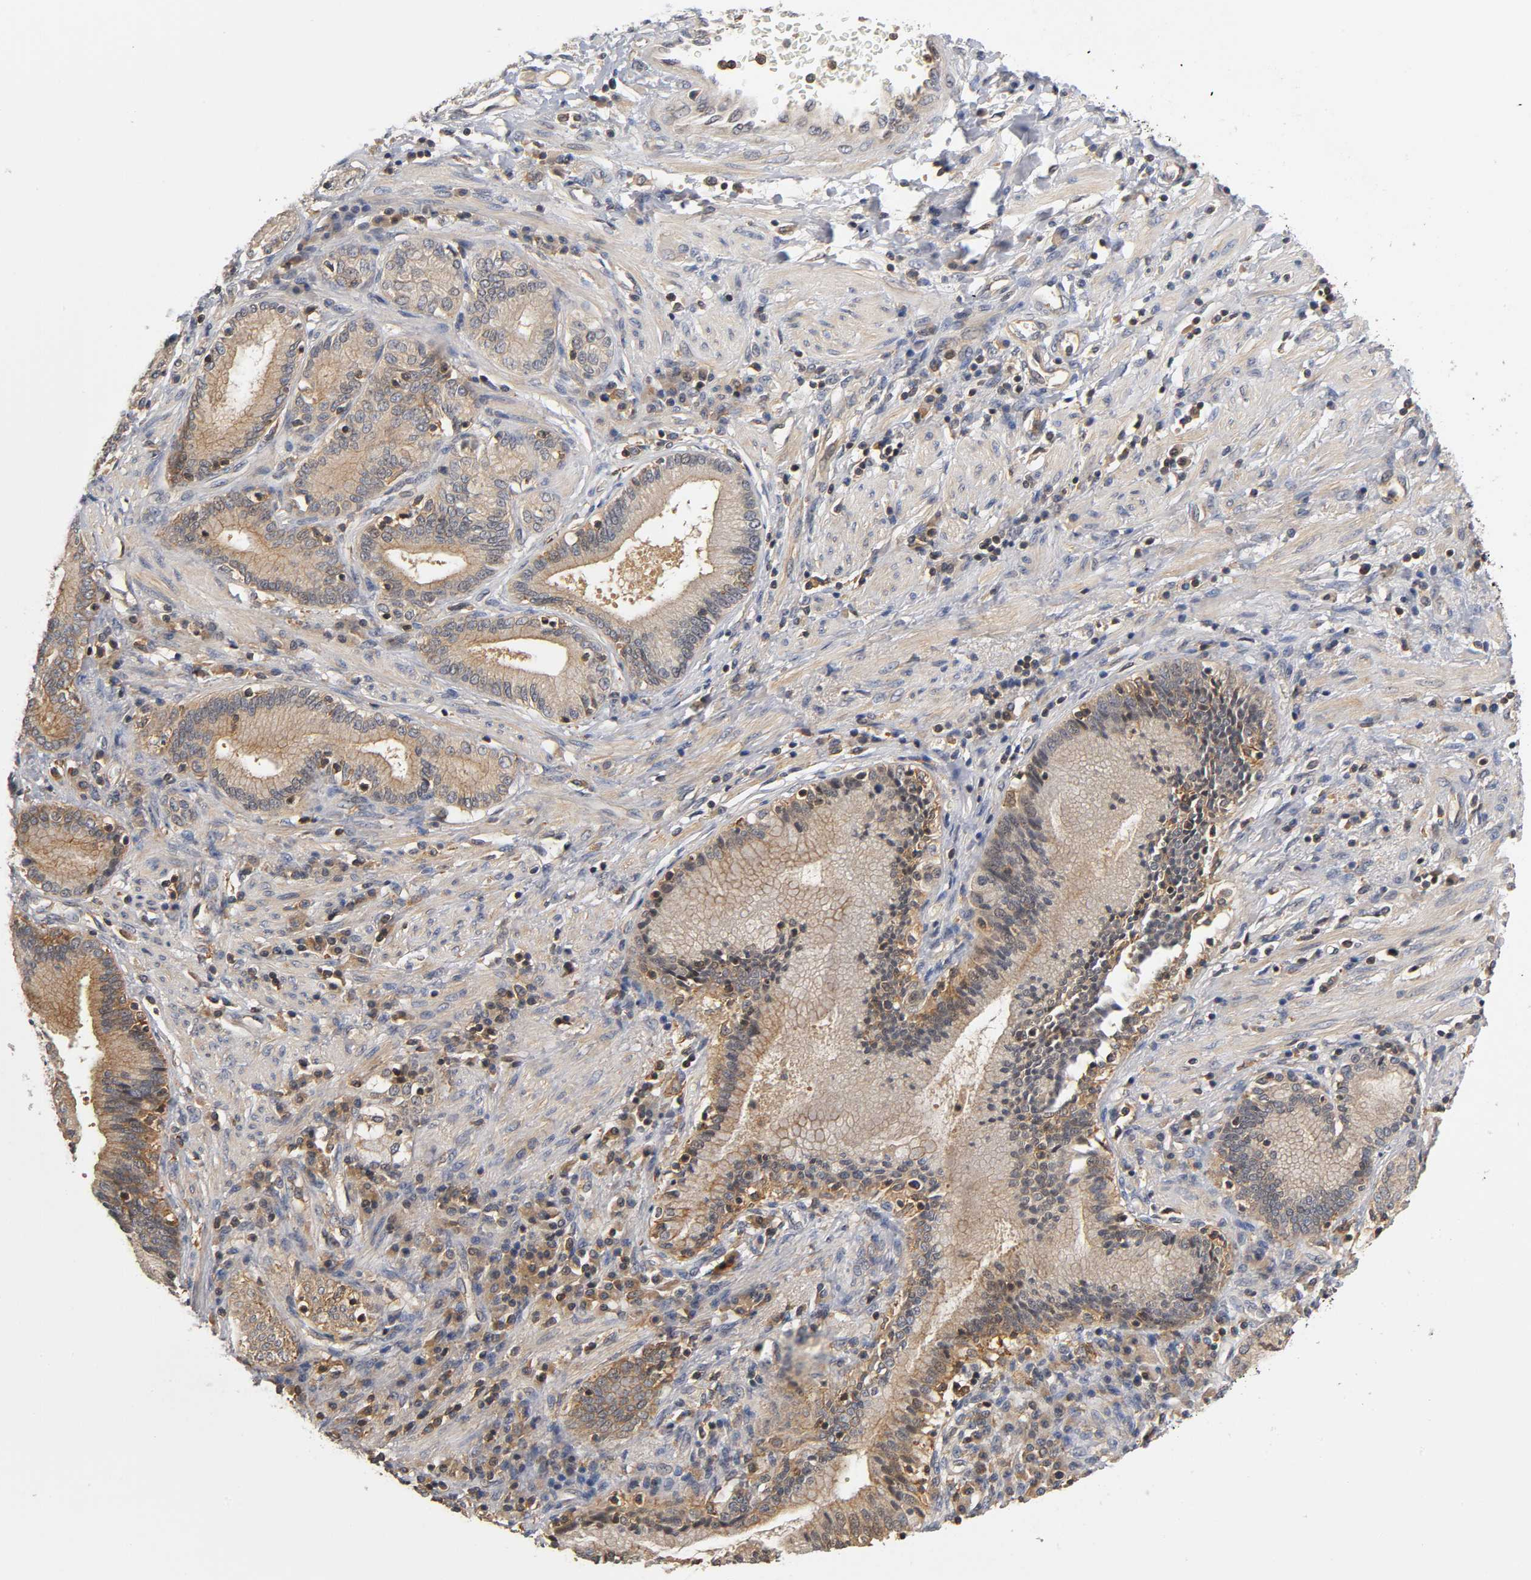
{"staining": {"intensity": "moderate", "quantity": ">75%", "location": "cytoplasmic/membranous"}, "tissue": "pancreatic cancer", "cell_type": "Tumor cells", "image_type": "cancer", "snomed": [{"axis": "morphology", "description": "Adenocarcinoma, NOS"}, {"axis": "topography", "description": "Pancreas"}], "caption": "Protein expression analysis of adenocarcinoma (pancreatic) exhibits moderate cytoplasmic/membranous expression in about >75% of tumor cells. The protein is shown in brown color, while the nuclei are stained blue.", "gene": "ACTR2", "patient": {"sex": "female", "age": 48}}